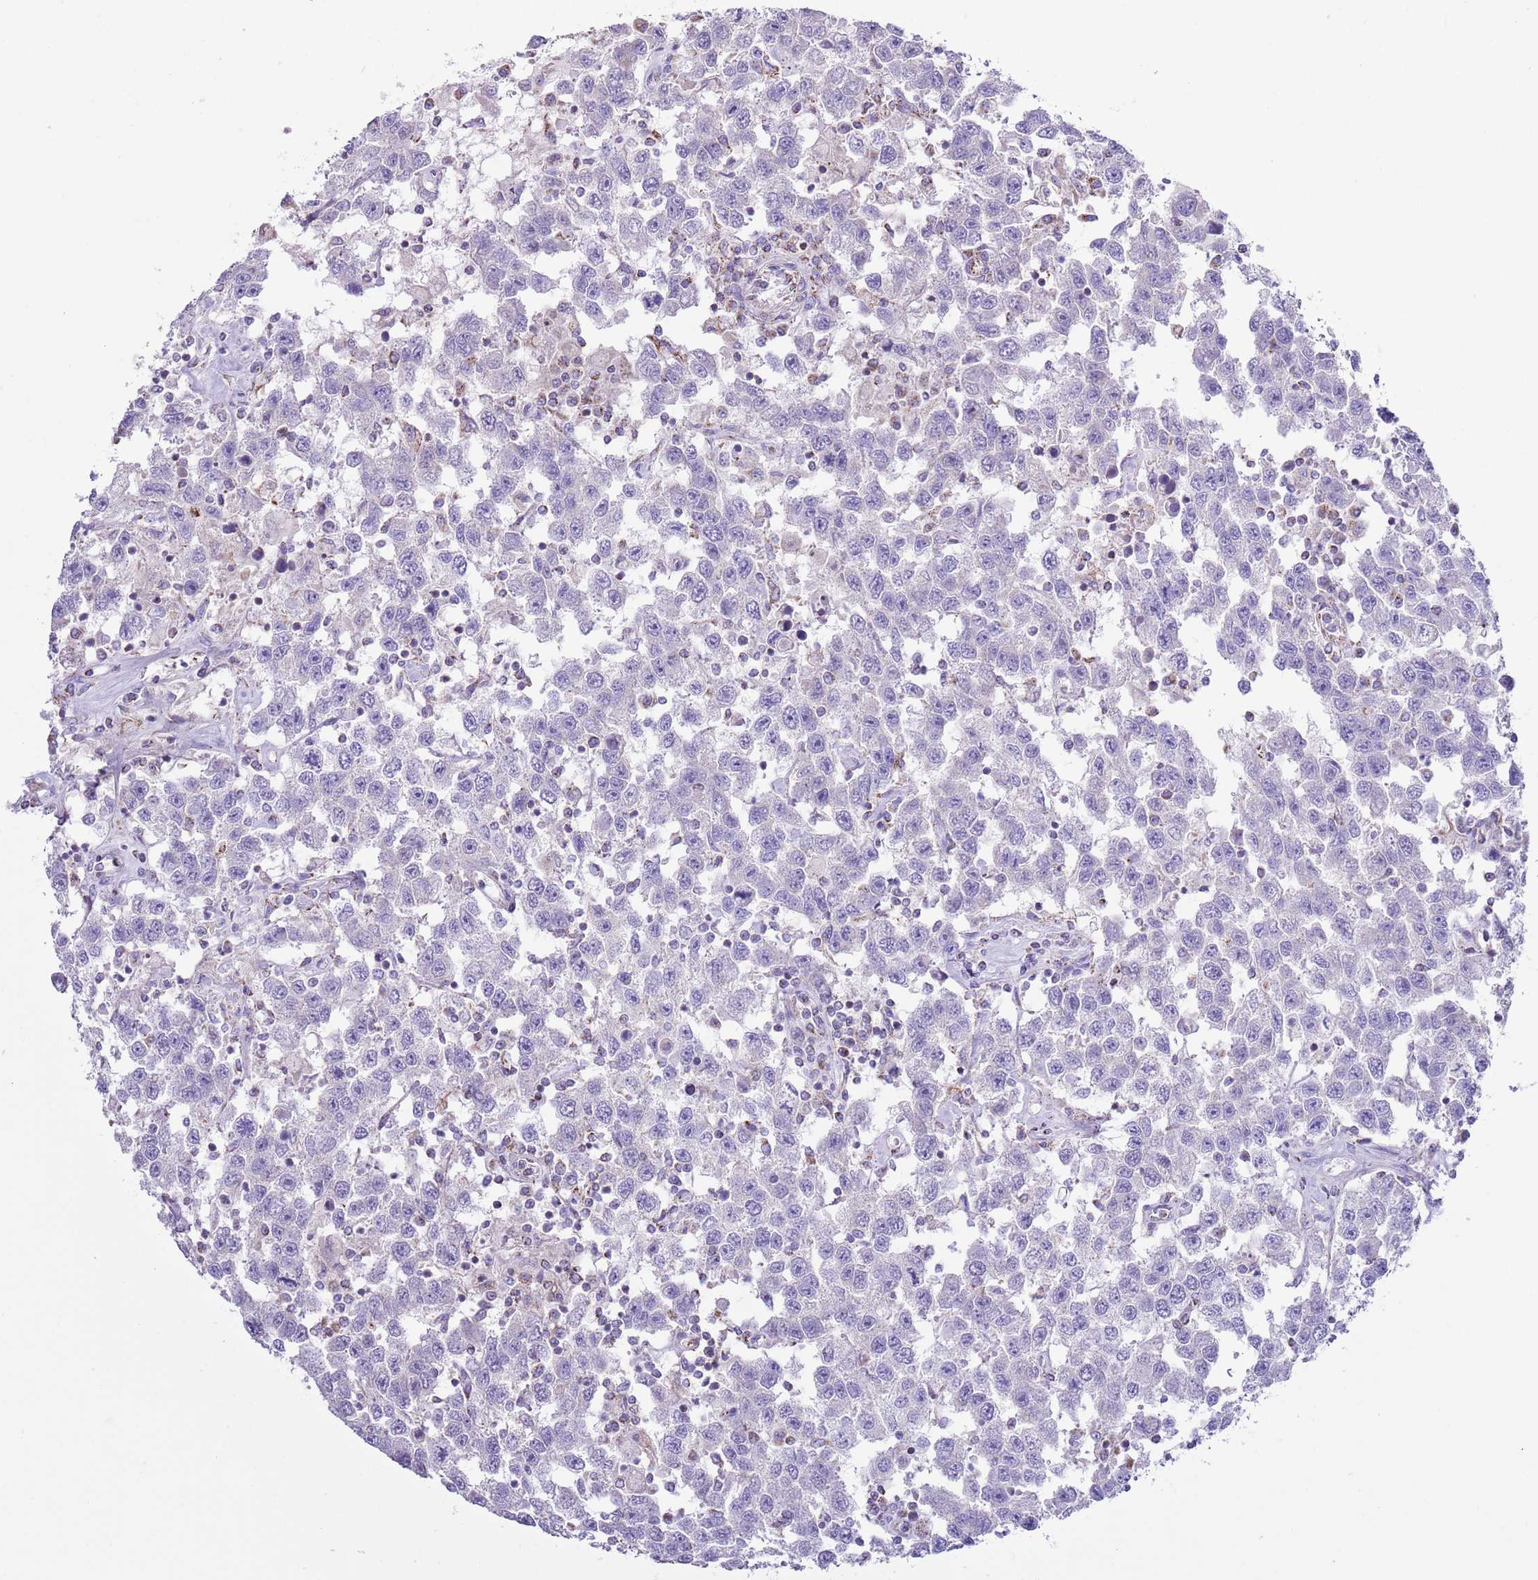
{"staining": {"intensity": "negative", "quantity": "none", "location": "none"}, "tissue": "testis cancer", "cell_type": "Tumor cells", "image_type": "cancer", "snomed": [{"axis": "morphology", "description": "Seminoma, NOS"}, {"axis": "topography", "description": "Testis"}], "caption": "Tumor cells show no significant expression in seminoma (testis).", "gene": "ATP6V1B1", "patient": {"sex": "male", "age": 41}}